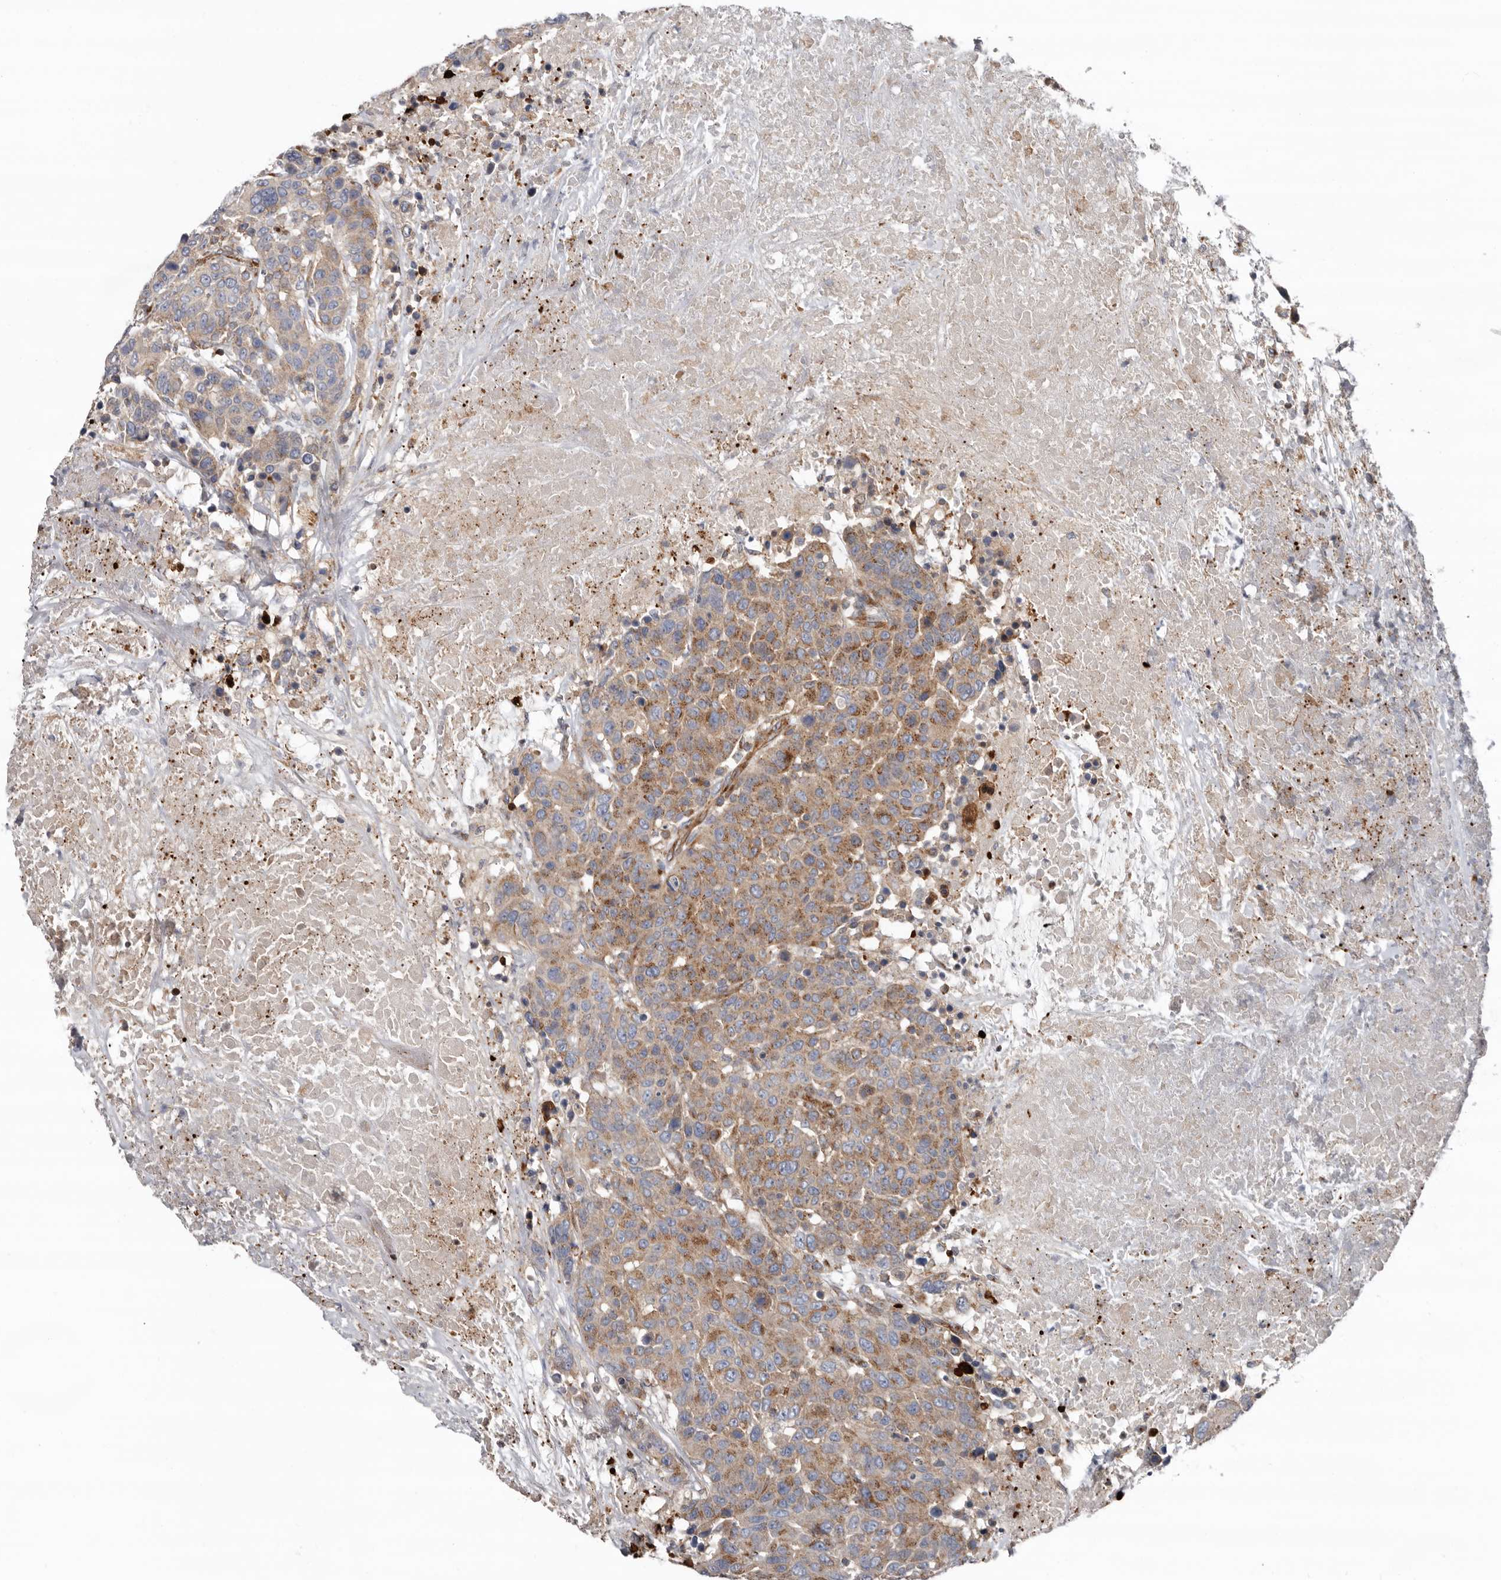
{"staining": {"intensity": "moderate", "quantity": ">75%", "location": "cytoplasmic/membranous"}, "tissue": "breast cancer", "cell_type": "Tumor cells", "image_type": "cancer", "snomed": [{"axis": "morphology", "description": "Duct carcinoma"}, {"axis": "topography", "description": "Breast"}], "caption": "IHC image of neoplastic tissue: intraductal carcinoma (breast) stained using IHC reveals medium levels of moderate protein expression localized specifically in the cytoplasmic/membranous of tumor cells, appearing as a cytoplasmic/membranous brown color.", "gene": "LUZP1", "patient": {"sex": "female", "age": 37}}